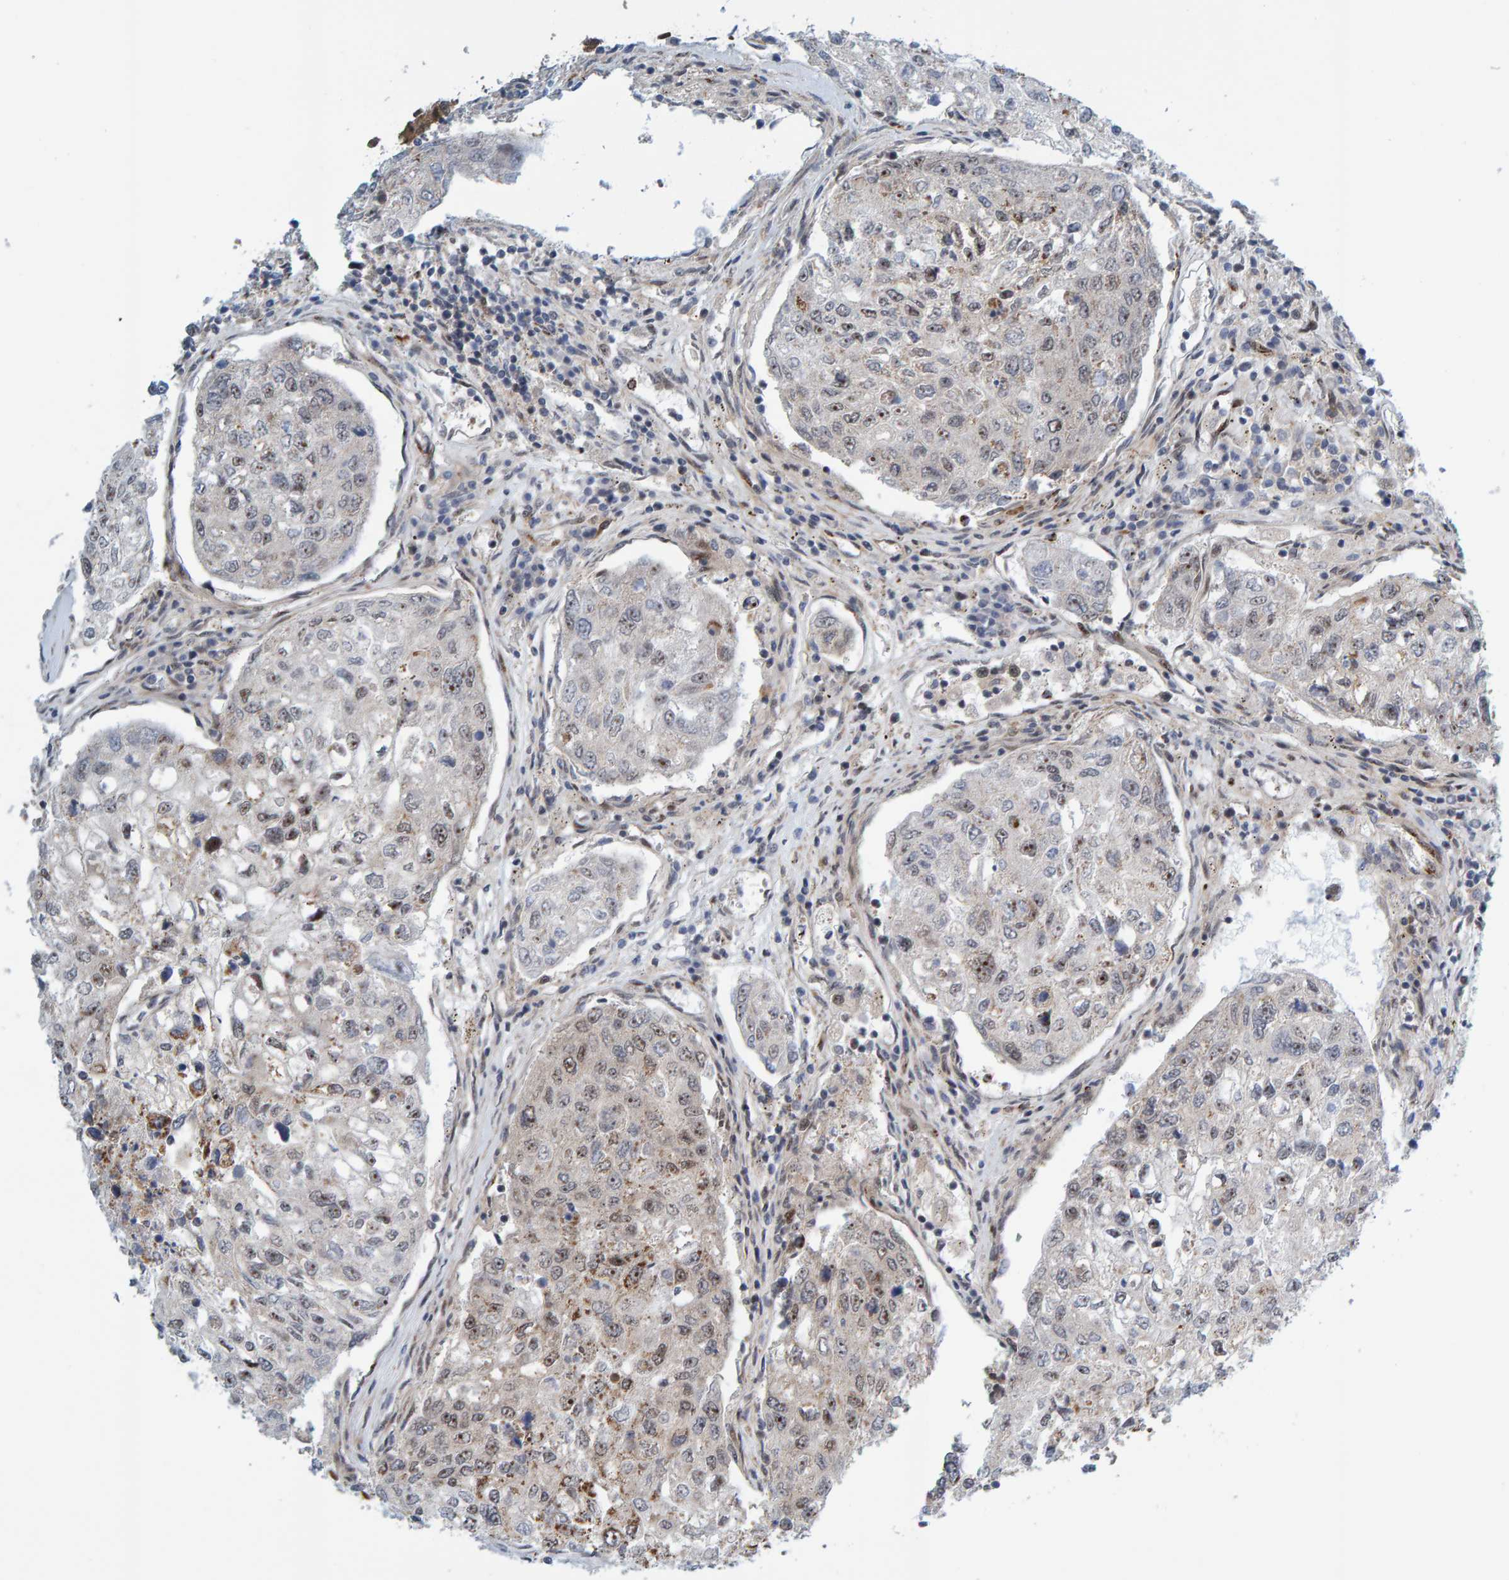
{"staining": {"intensity": "moderate", "quantity": "<25%", "location": "nuclear"}, "tissue": "urothelial cancer", "cell_type": "Tumor cells", "image_type": "cancer", "snomed": [{"axis": "morphology", "description": "Urothelial carcinoma, High grade"}, {"axis": "topography", "description": "Lymph node"}, {"axis": "topography", "description": "Urinary bladder"}], "caption": "This is an image of immunohistochemistry staining of high-grade urothelial carcinoma, which shows moderate staining in the nuclear of tumor cells.", "gene": "ZNF366", "patient": {"sex": "male", "age": 51}}